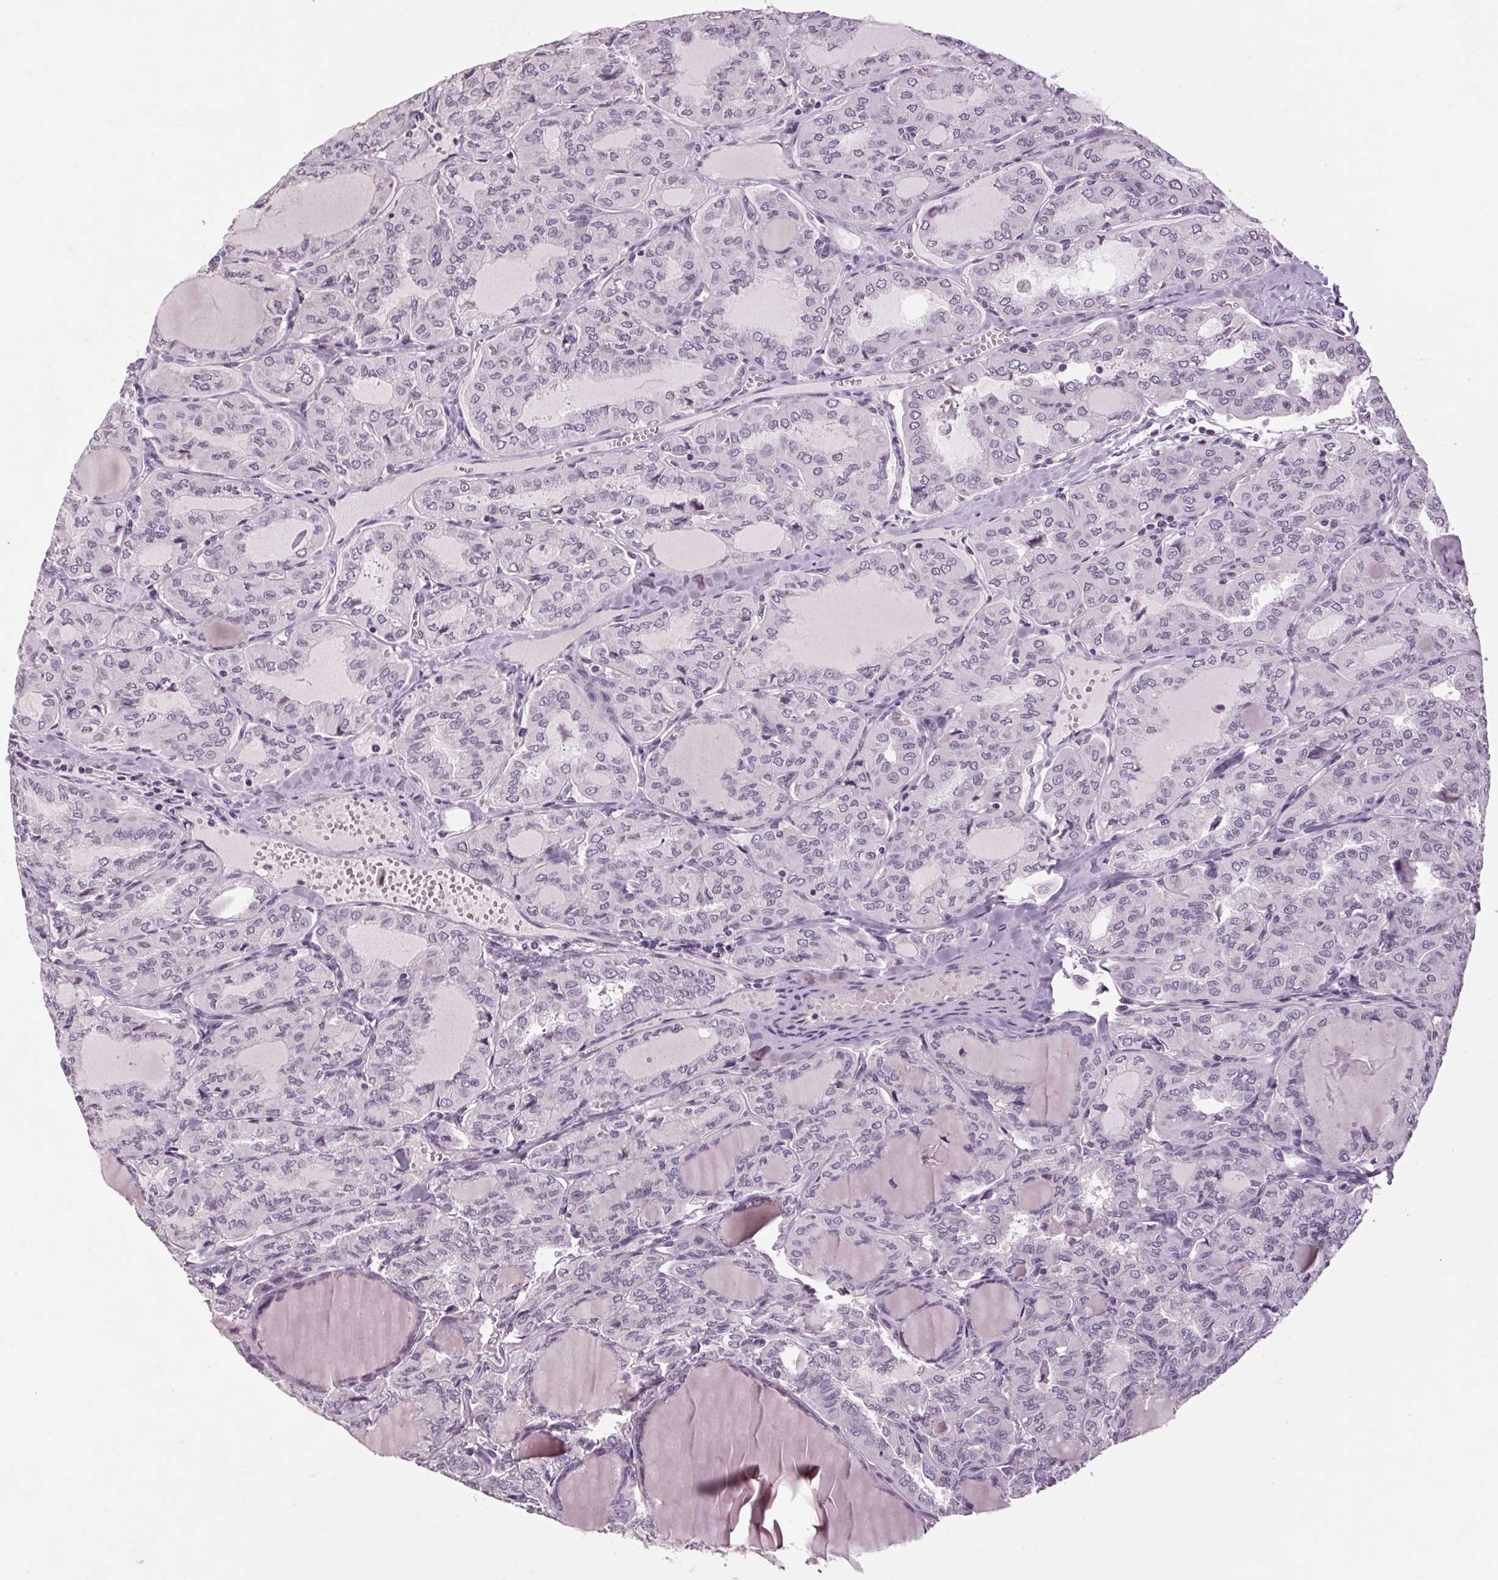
{"staining": {"intensity": "negative", "quantity": "none", "location": "none"}, "tissue": "thyroid cancer", "cell_type": "Tumor cells", "image_type": "cancer", "snomed": [{"axis": "morphology", "description": "Papillary adenocarcinoma, NOS"}, {"axis": "topography", "description": "Thyroid gland"}], "caption": "IHC of human papillary adenocarcinoma (thyroid) displays no expression in tumor cells.", "gene": "POMC", "patient": {"sex": "male", "age": 20}}